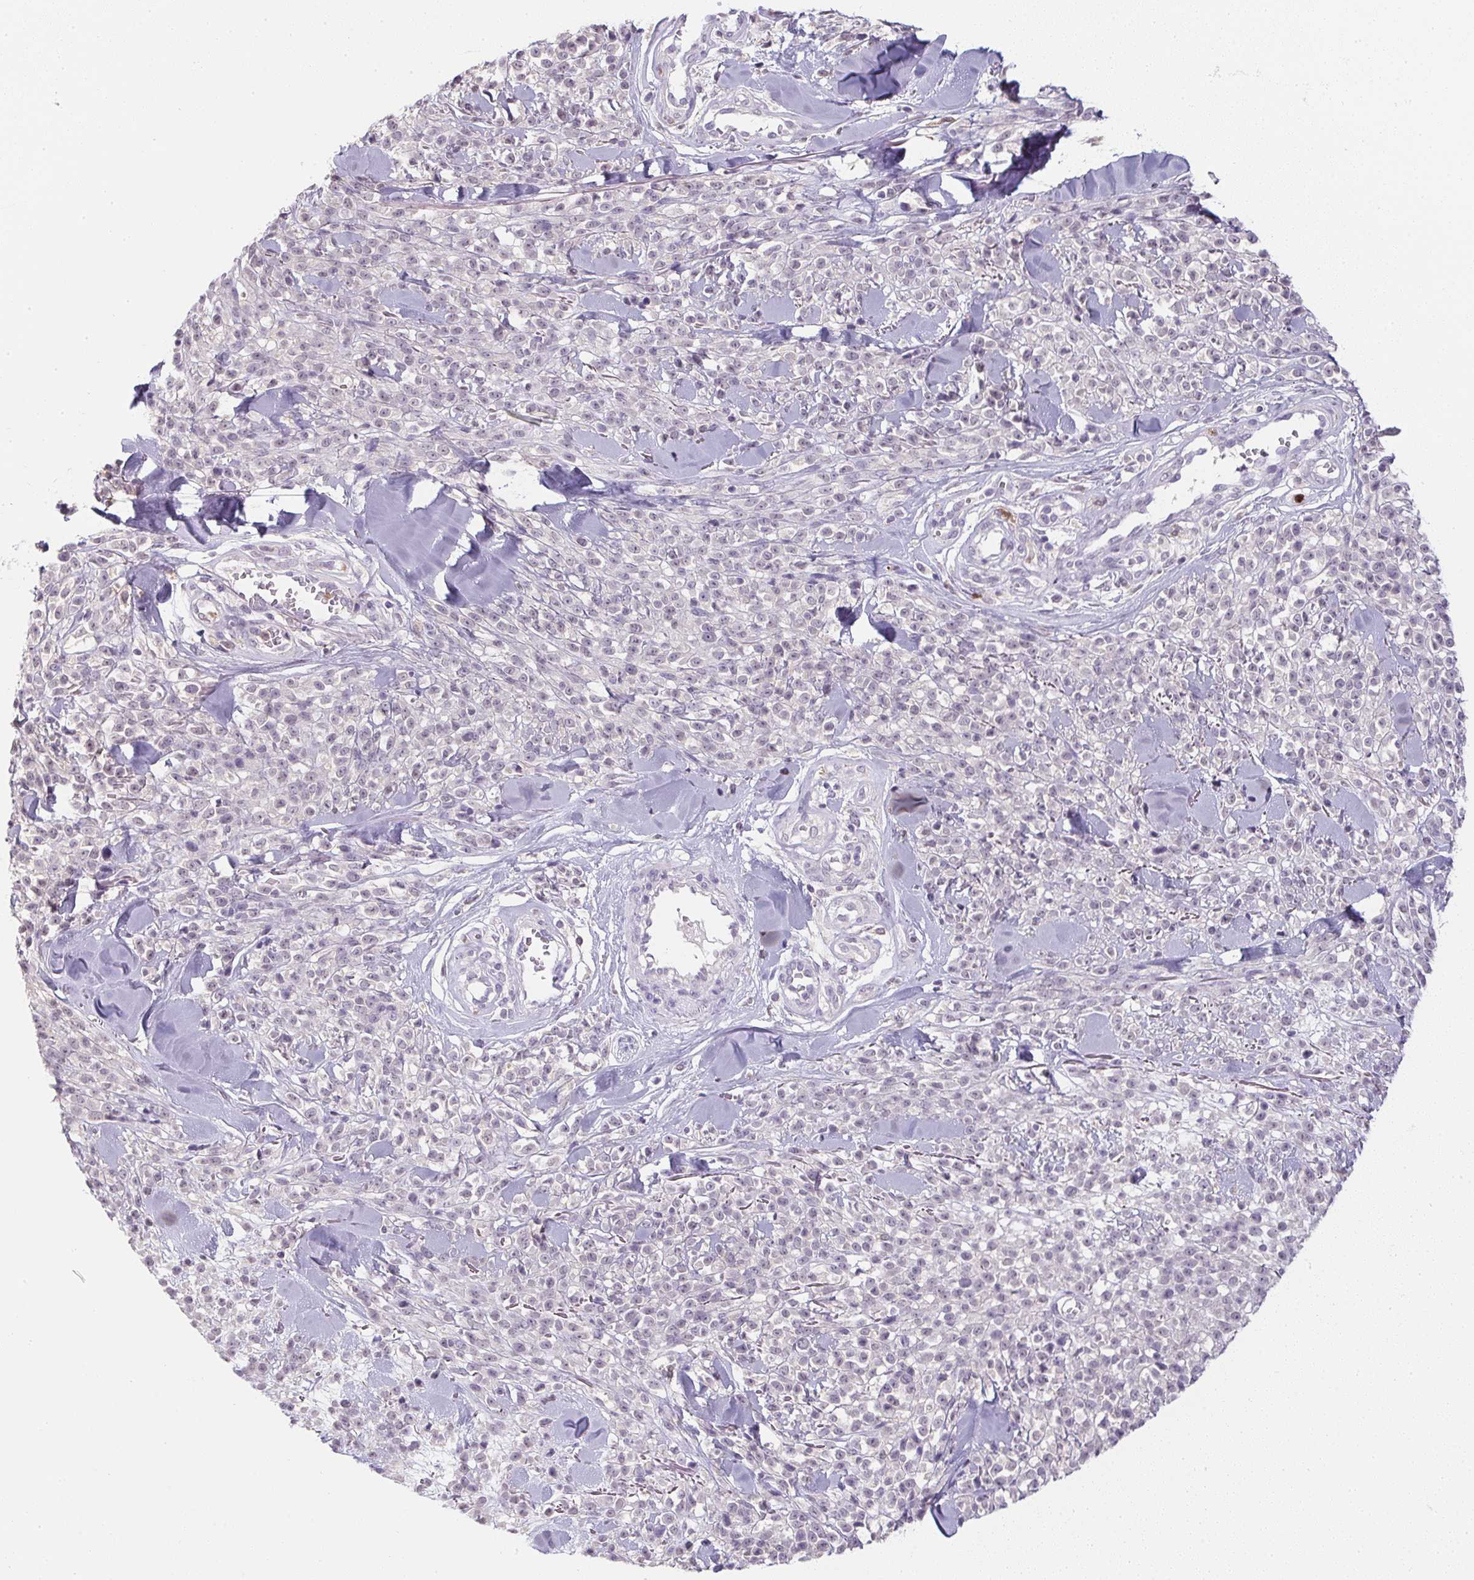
{"staining": {"intensity": "negative", "quantity": "none", "location": "none"}, "tissue": "melanoma", "cell_type": "Tumor cells", "image_type": "cancer", "snomed": [{"axis": "morphology", "description": "Malignant melanoma, NOS"}, {"axis": "topography", "description": "Skin"}, {"axis": "topography", "description": "Skin of trunk"}], "caption": "This is a image of immunohistochemistry staining of melanoma, which shows no positivity in tumor cells. (Brightfield microscopy of DAB (3,3'-diaminobenzidine) IHC at high magnification).", "gene": "DNAJC5G", "patient": {"sex": "male", "age": 74}}